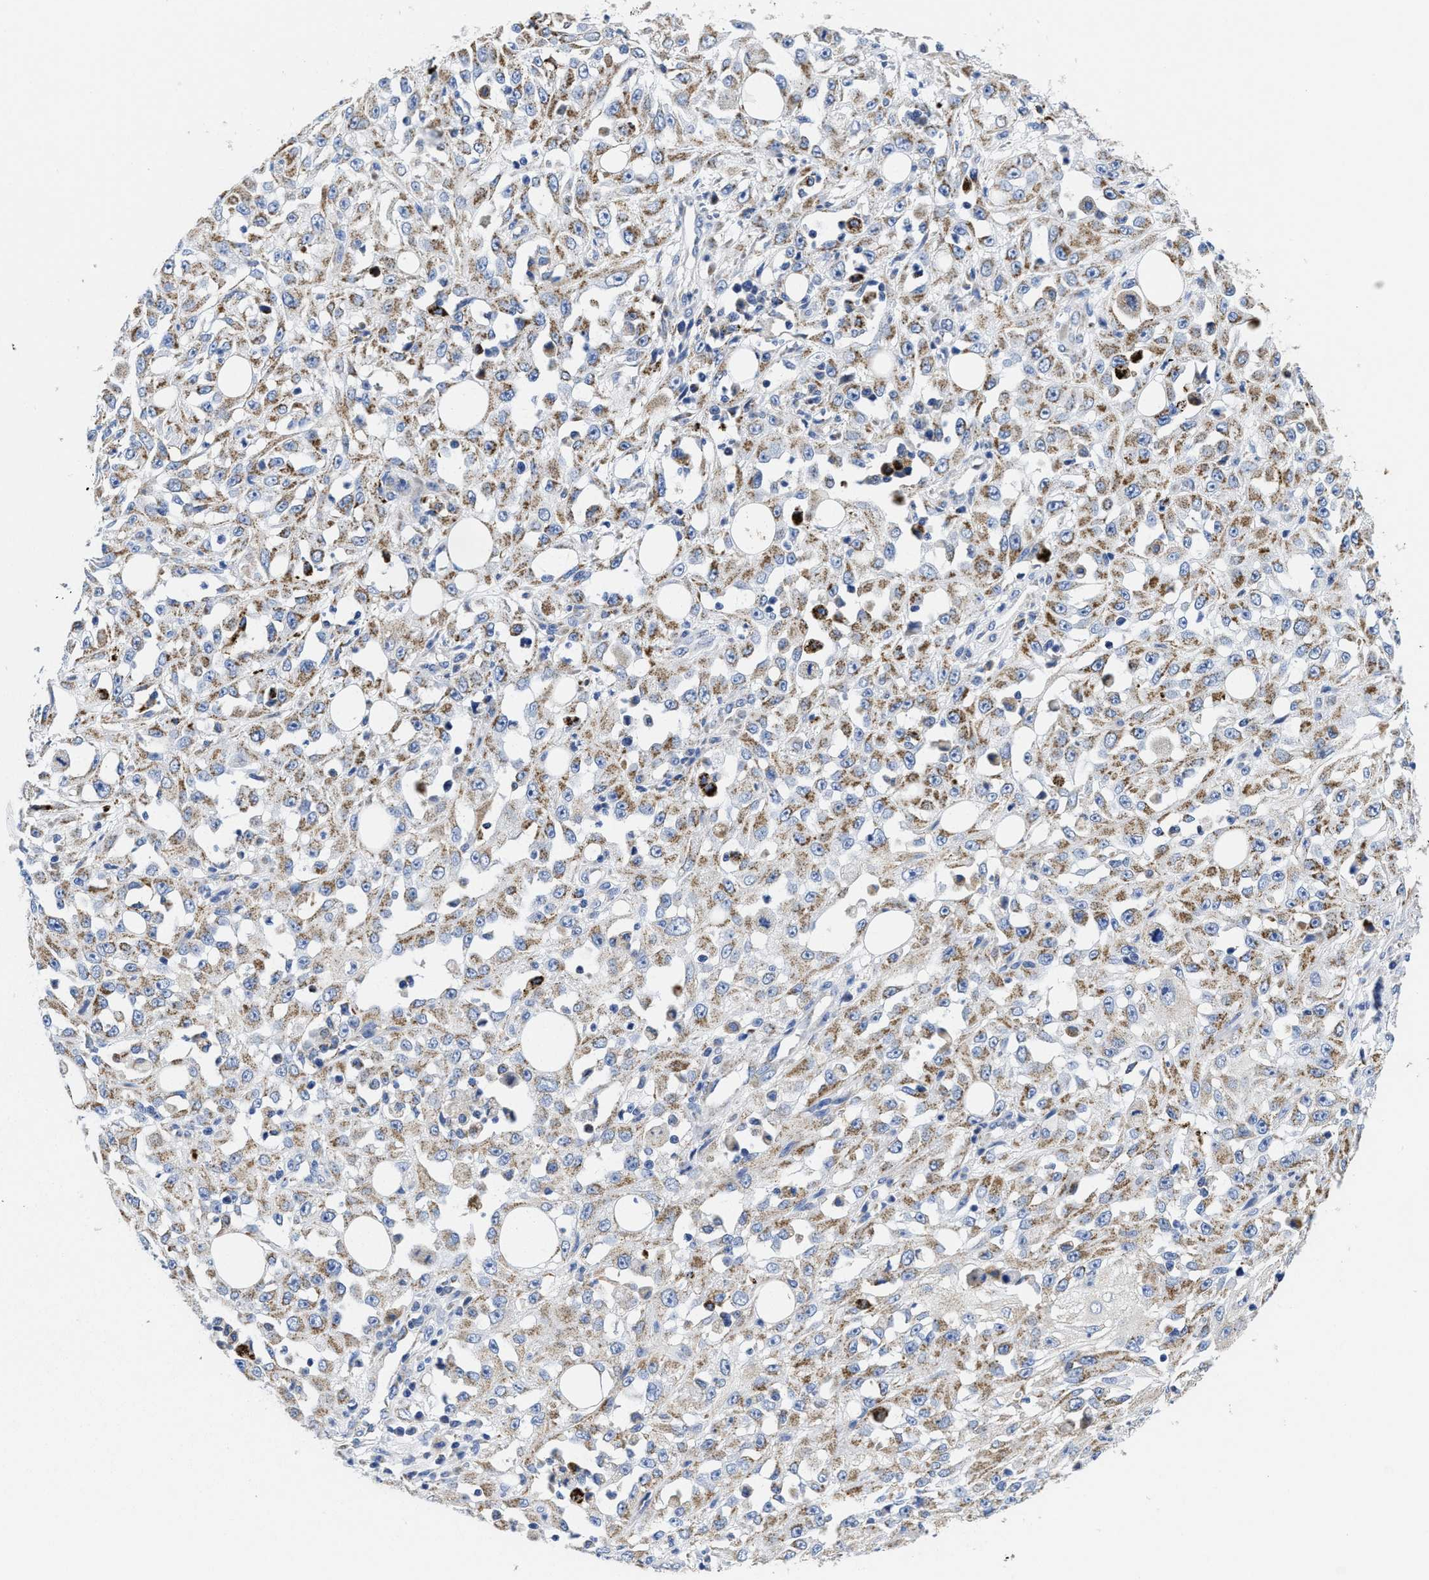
{"staining": {"intensity": "moderate", "quantity": "25%-75%", "location": "cytoplasmic/membranous"}, "tissue": "skin cancer", "cell_type": "Tumor cells", "image_type": "cancer", "snomed": [{"axis": "morphology", "description": "Squamous cell carcinoma, NOS"}, {"axis": "morphology", "description": "Squamous cell carcinoma, metastatic, NOS"}, {"axis": "topography", "description": "Skin"}, {"axis": "topography", "description": "Lymph node"}], "caption": "IHC histopathology image of neoplastic tissue: skin cancer (metastatic squamous cell carcinoma) stained using IHC shows medium levels of moderate protein expression localized specifically in the cytoplasmic/membranous of tumor cells, appearing as a cytoplasmic/membranous brown color.", "gene": "TBRG4", "patient": {"sex": "male", "age": 75}}